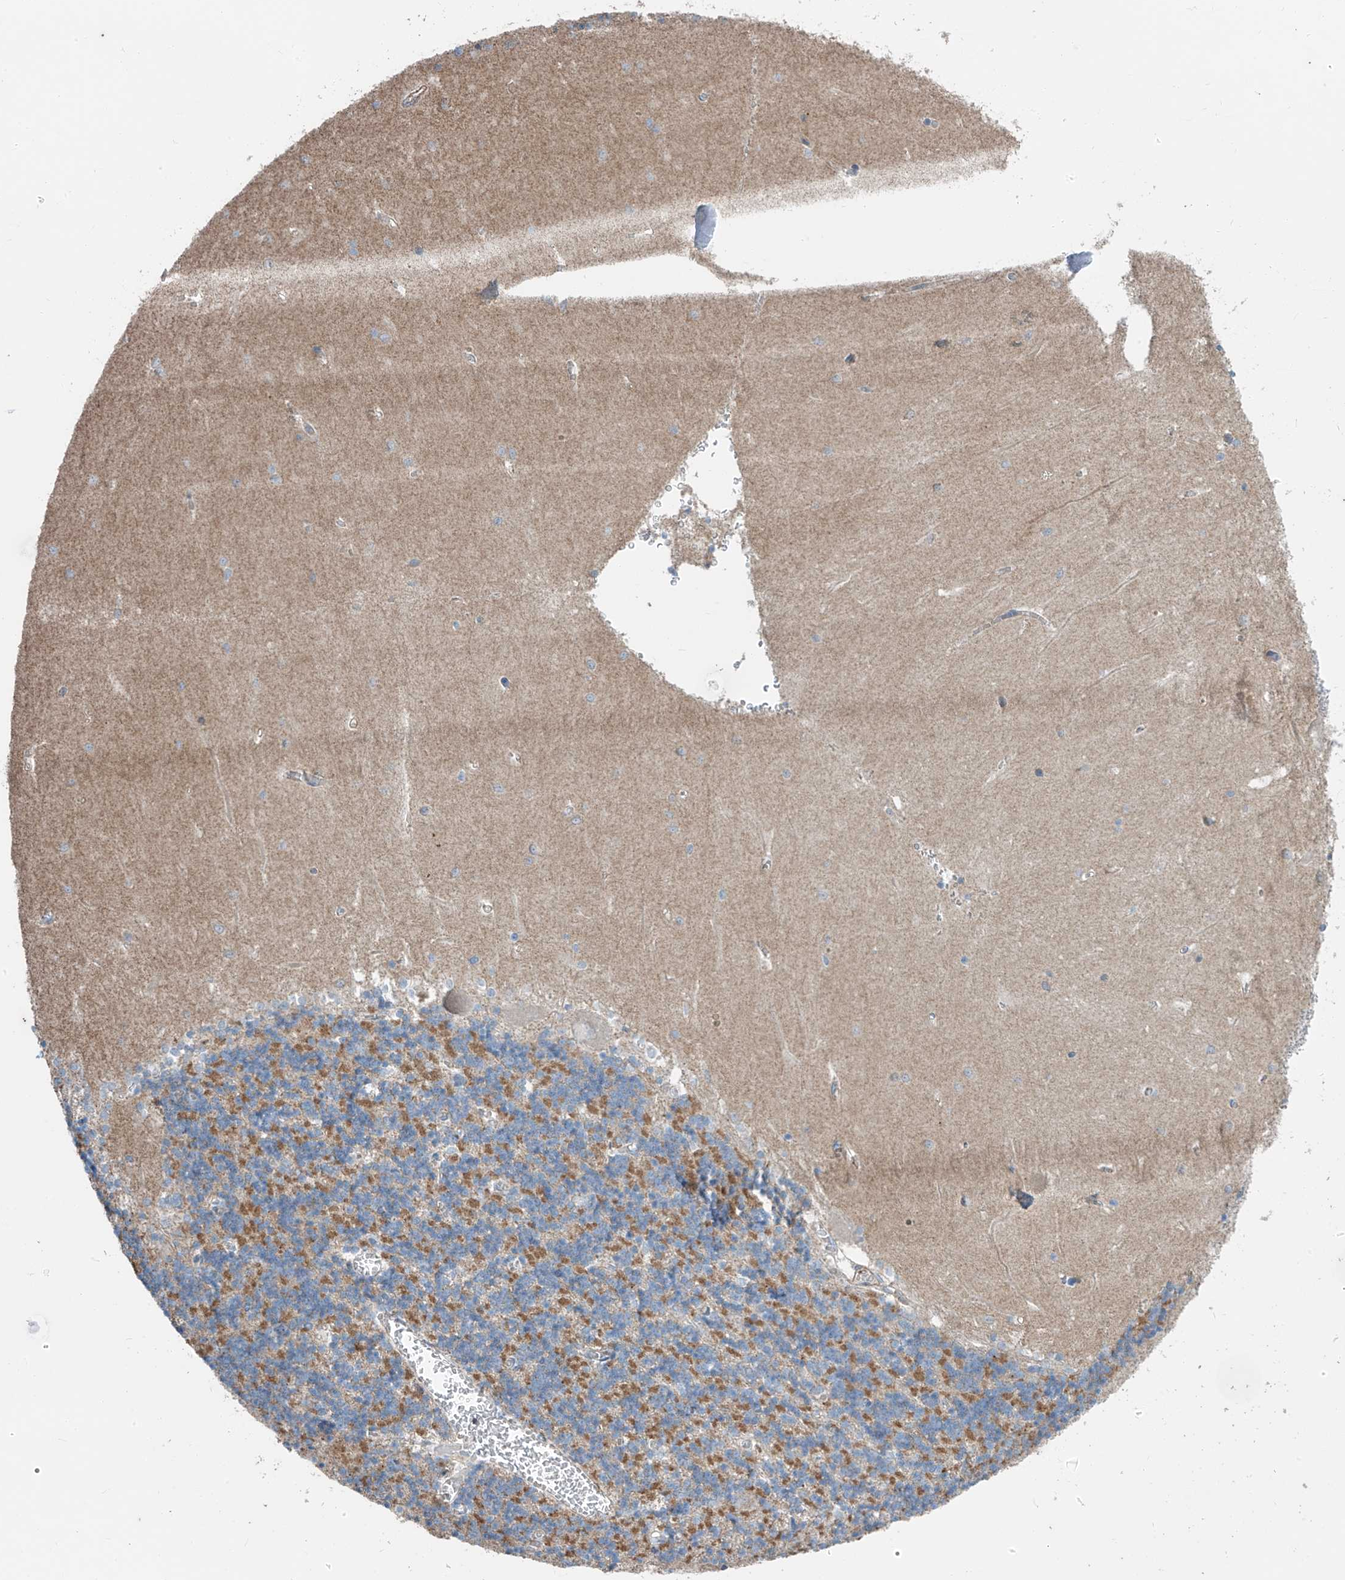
{"staining": {"intensity": "moderate", "quantity": "25%-75%", "location": "cytoplasmic/membranous"}, "tissue": "cerebellum", "cell_type": "Cells in granular layer", "image_type": "normal", "snomed": [{"axis": "morphology", "description": "Normal tissue, NOS"}, {"axis": "topography", "description": "Cerebellum"}], "caption": "Cerebellum stained for a protein (brown) reveals moderate cytoplasmic/membranous positive expression in approximately 25%-75% of cells in granular layer.", "gene": "SLC1A5", "patient": {"sex": "male", "age": 37}}